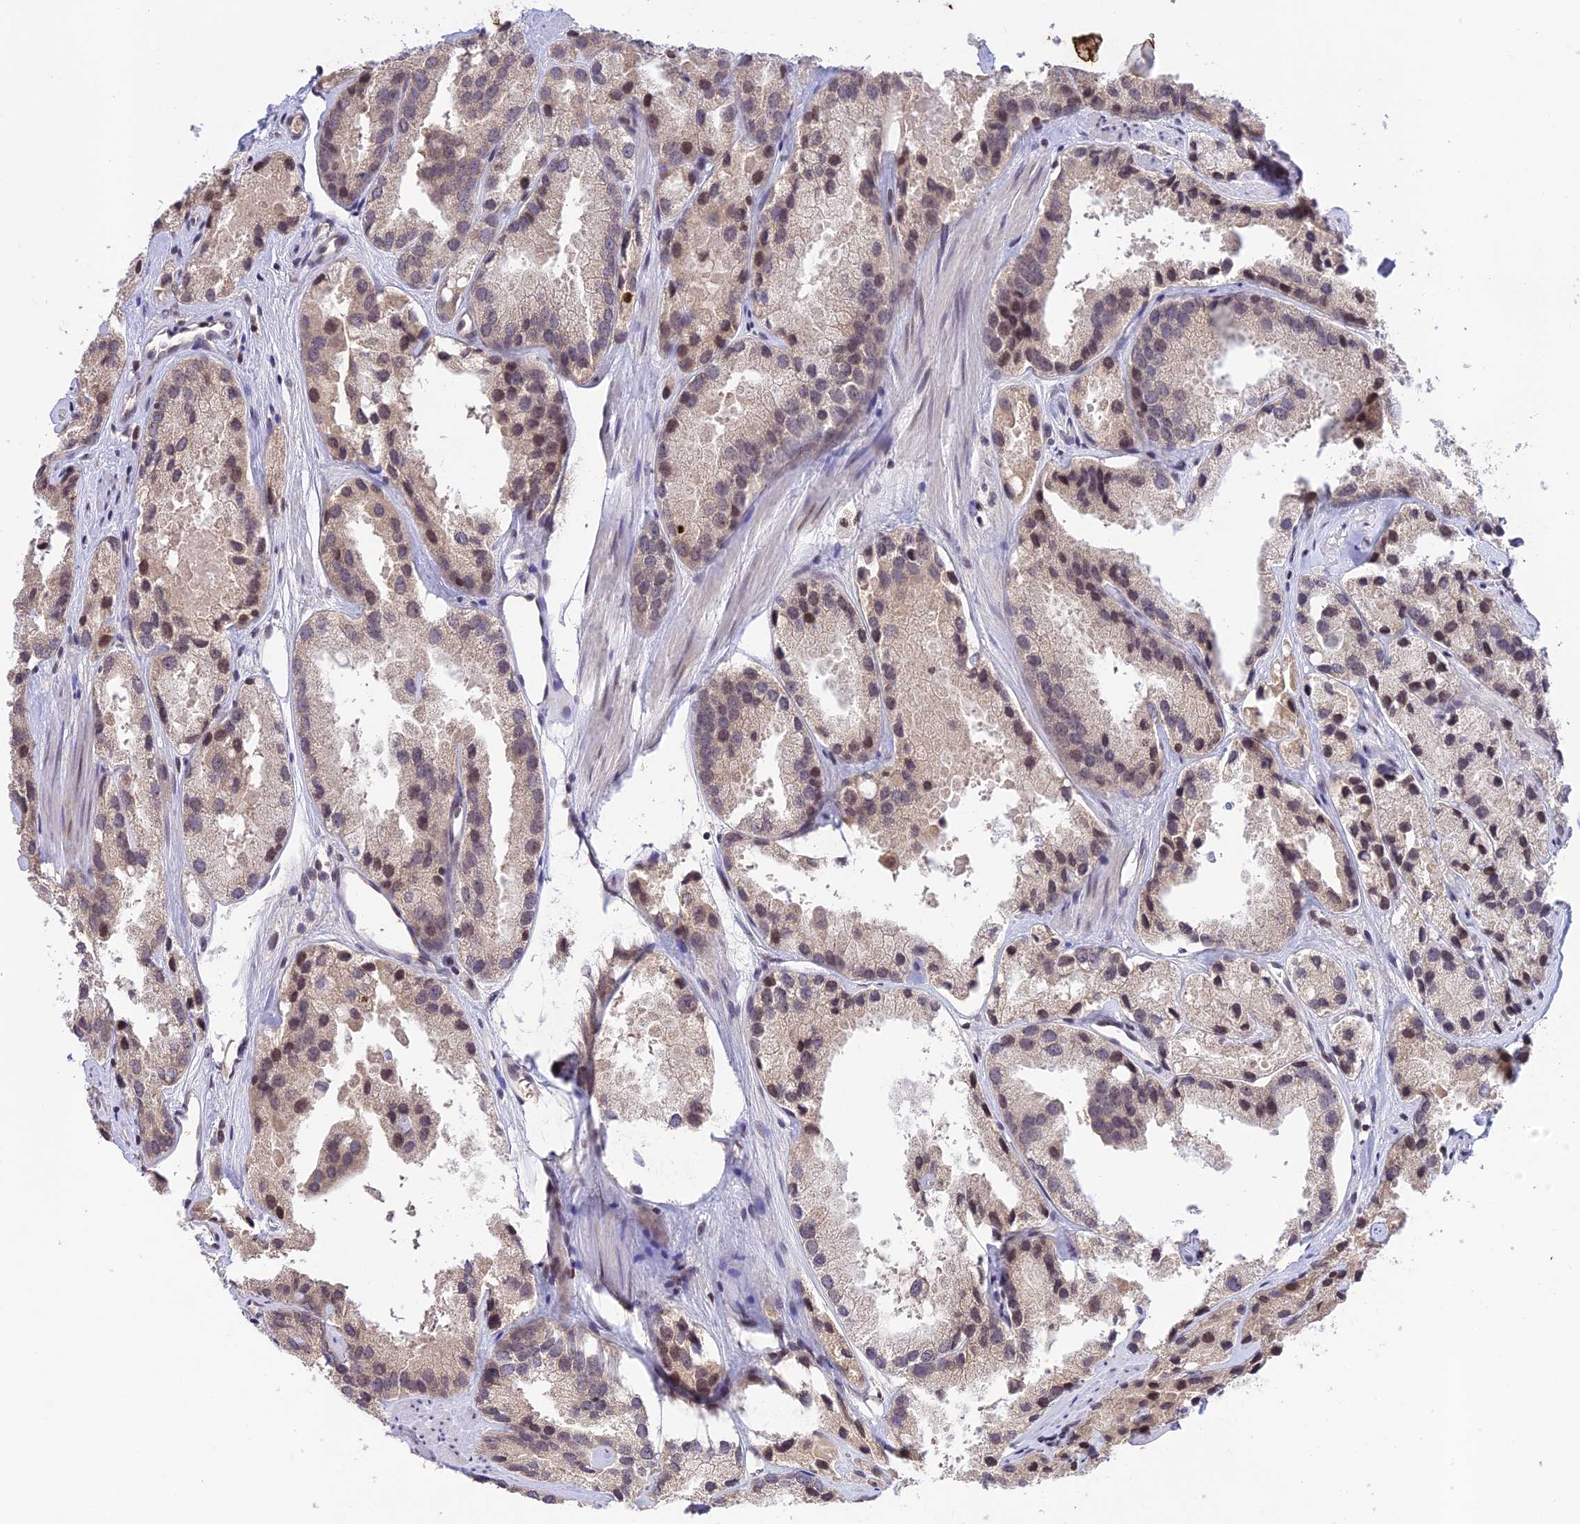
{"staining": {"intensity": "moderate", "quantity": "25%-75%", "location": "nuclear"}, "tissue": "prostate cancer", "cell_type": "Tumor cells", "image_type": "cancer", "snomed": [{"axis": "morphology", "description": "Adenocarcinoma, High grade"}, {"axis": "topography", "description": "Prostate"}], "caption": "A medium amount of moderate nuclear expression is seen in about 25%-75% of tumor cells in prostate high-grade adenocarcinoma tissue.", "gene": "TEKT1", "patient": {"sex": "male", "age": 66}}